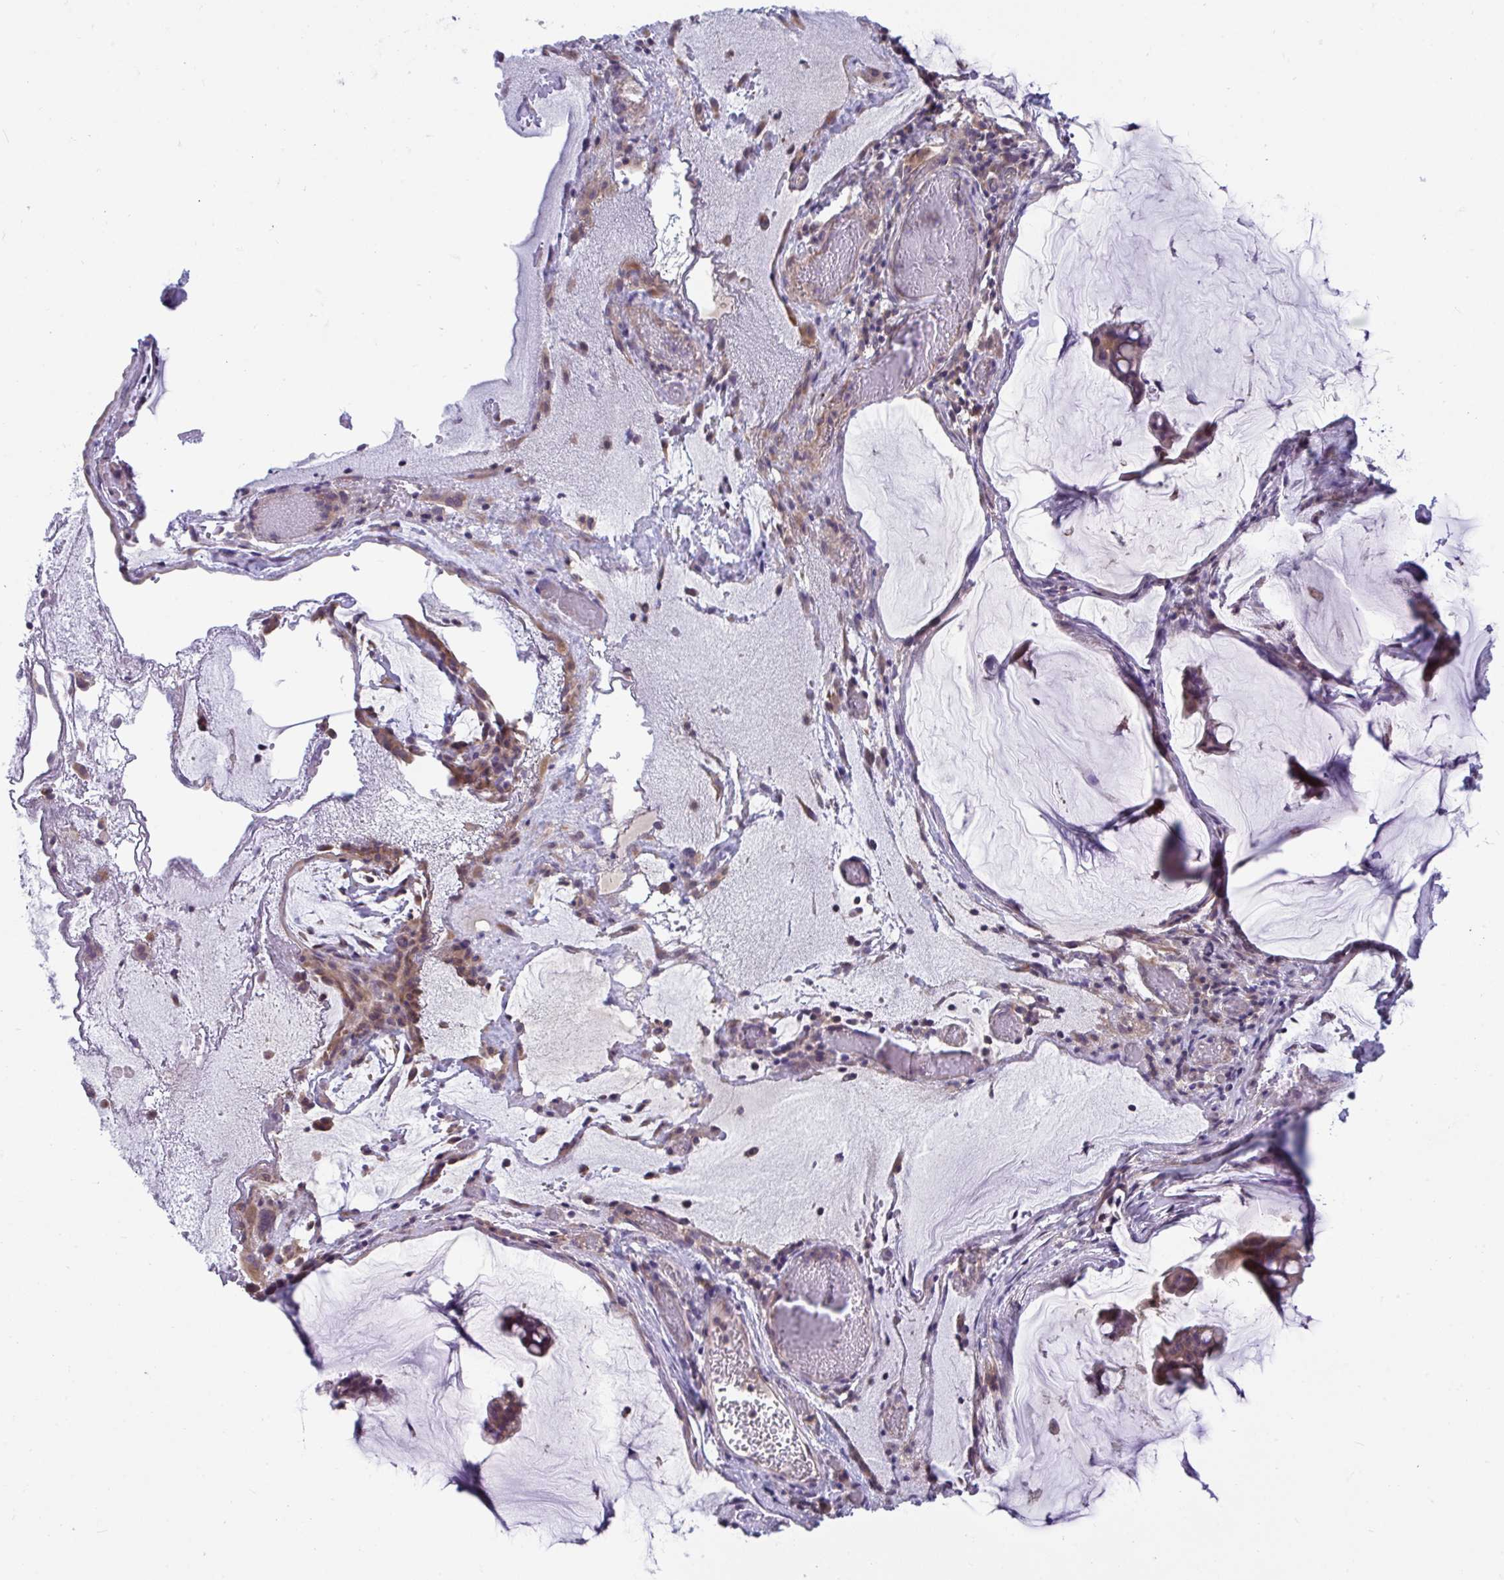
{"staining": {"intensity": "weak", "quantity": ">75%", "location": "cytoplasmic/membranous"}, "tissue": "ovarian cancer", "cell_type": "Tumor cells", "image_type": "cancer", "snomed": [{"axis": "morphology", "description": "Cystadenocarcinoma, mucinous, NOS"}, {"axis": "topography", "description": "Ovary"}], "caption": "Ovarian mucinous cystadenocarcinoma tissue demonstrates weak cytoplasmic/membranous positivity in approximately >75% of tumor cells, visualized by immunohistochemistry. The protein of interest is shown in brown color, while the nuclei are stained blue.", "gene": "IST1", "patient": {"sex": "female", "age": 73}}